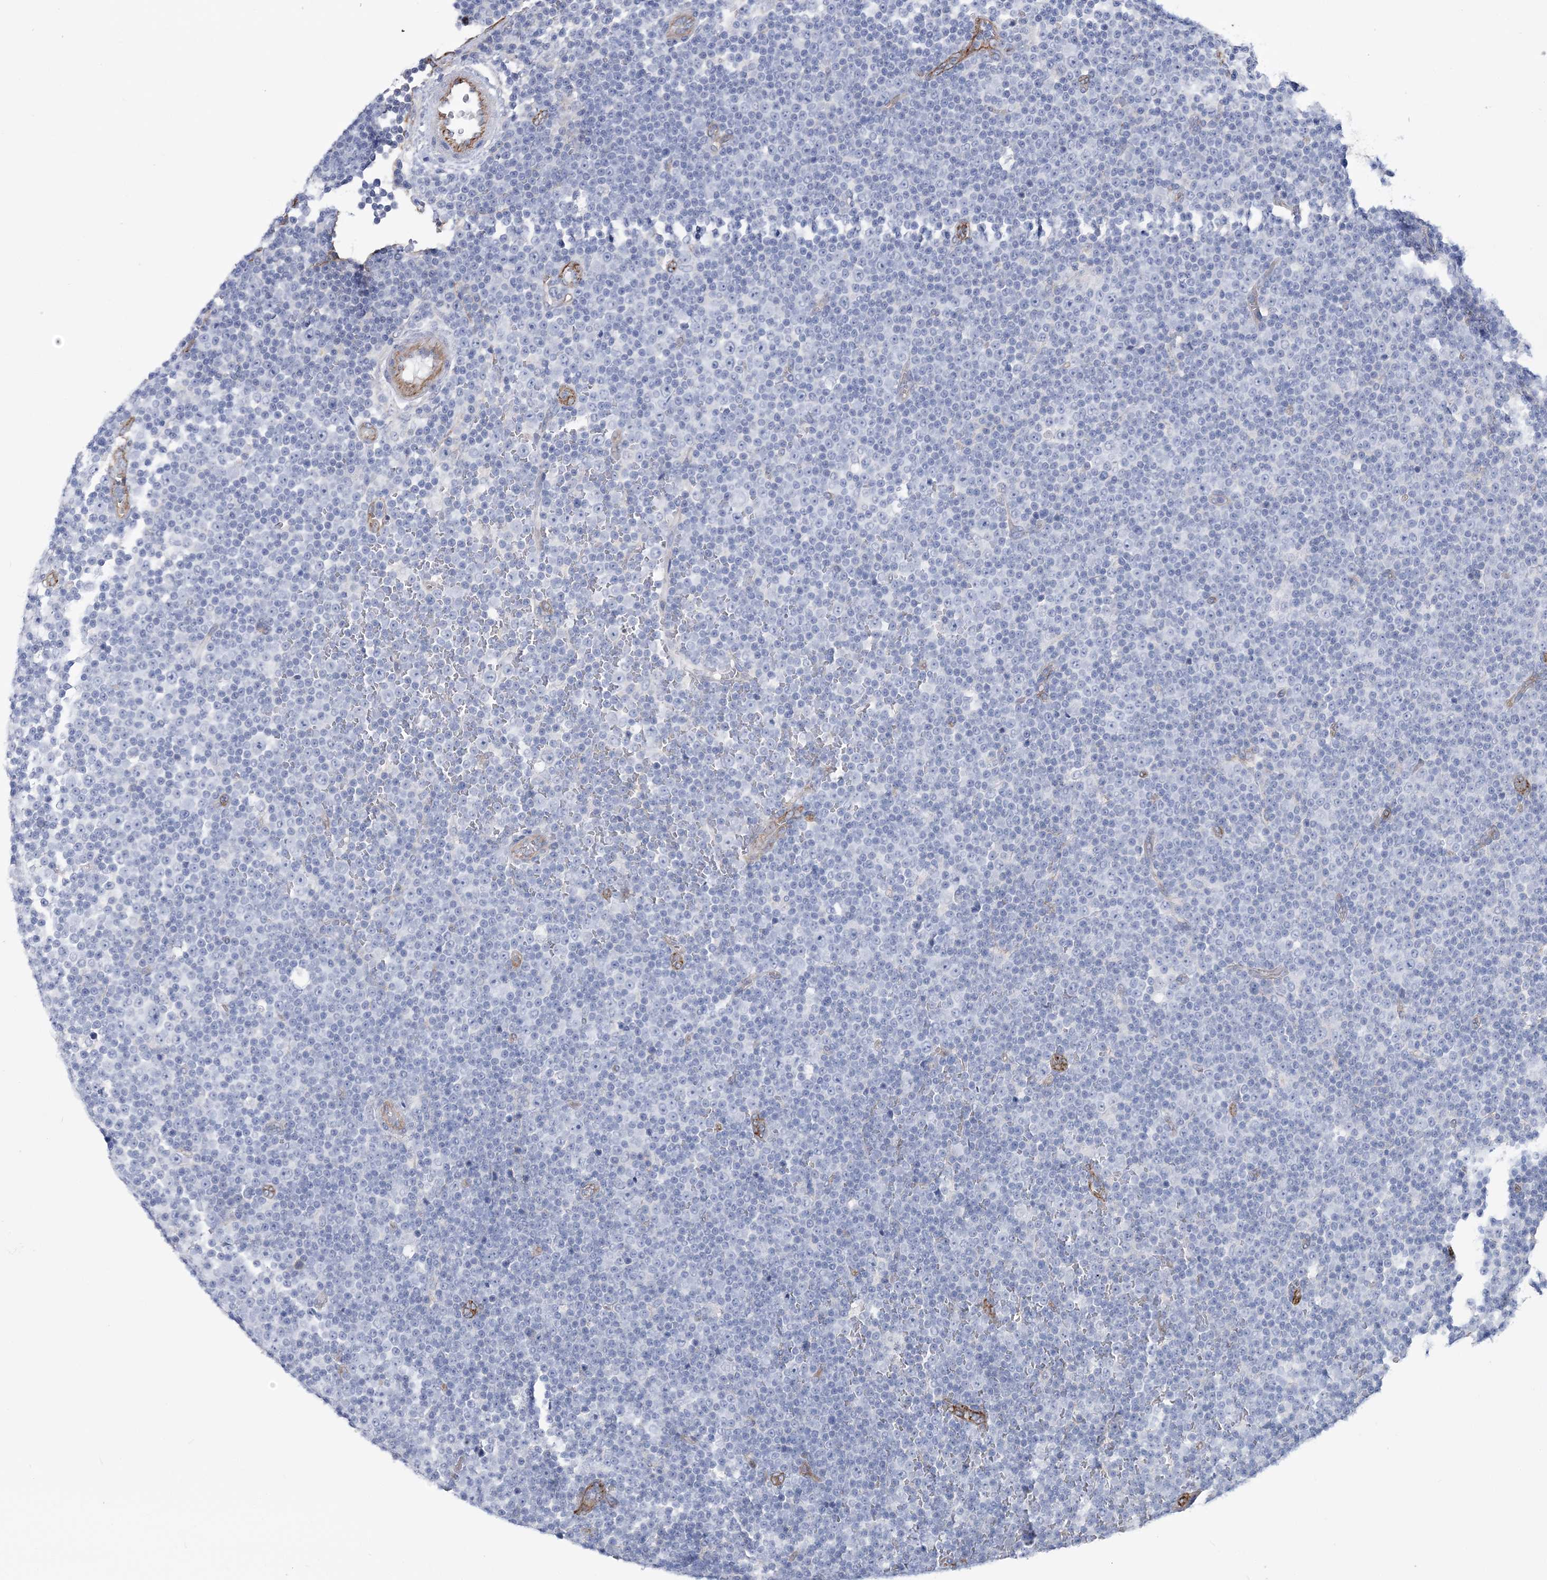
{"staining": {"intensity": "negative", "quantity": "none", "location": "none"}, "tissue": "lymphoma", "cell_type": "Tumor cells", "image_type": "cancer", "snomed": [{"axis": "morphology", "description": "Malignant lymphoma, non-Hodgkin's type, Low grade"}, {"axis": "topography", "description": "Lymph node"}], "caption": "High magnification brightfield microscopy of low-grade malignant lymphoma, non-Hodgkin's type stained with DAB (3,3'-diaminobenzidine) (brown) and counterstained with hematoxylin (blue): tumor cells show no significant positivity.", "gene": "RAB11FIP5", "patient": {"sex": "female", "age": 67}}